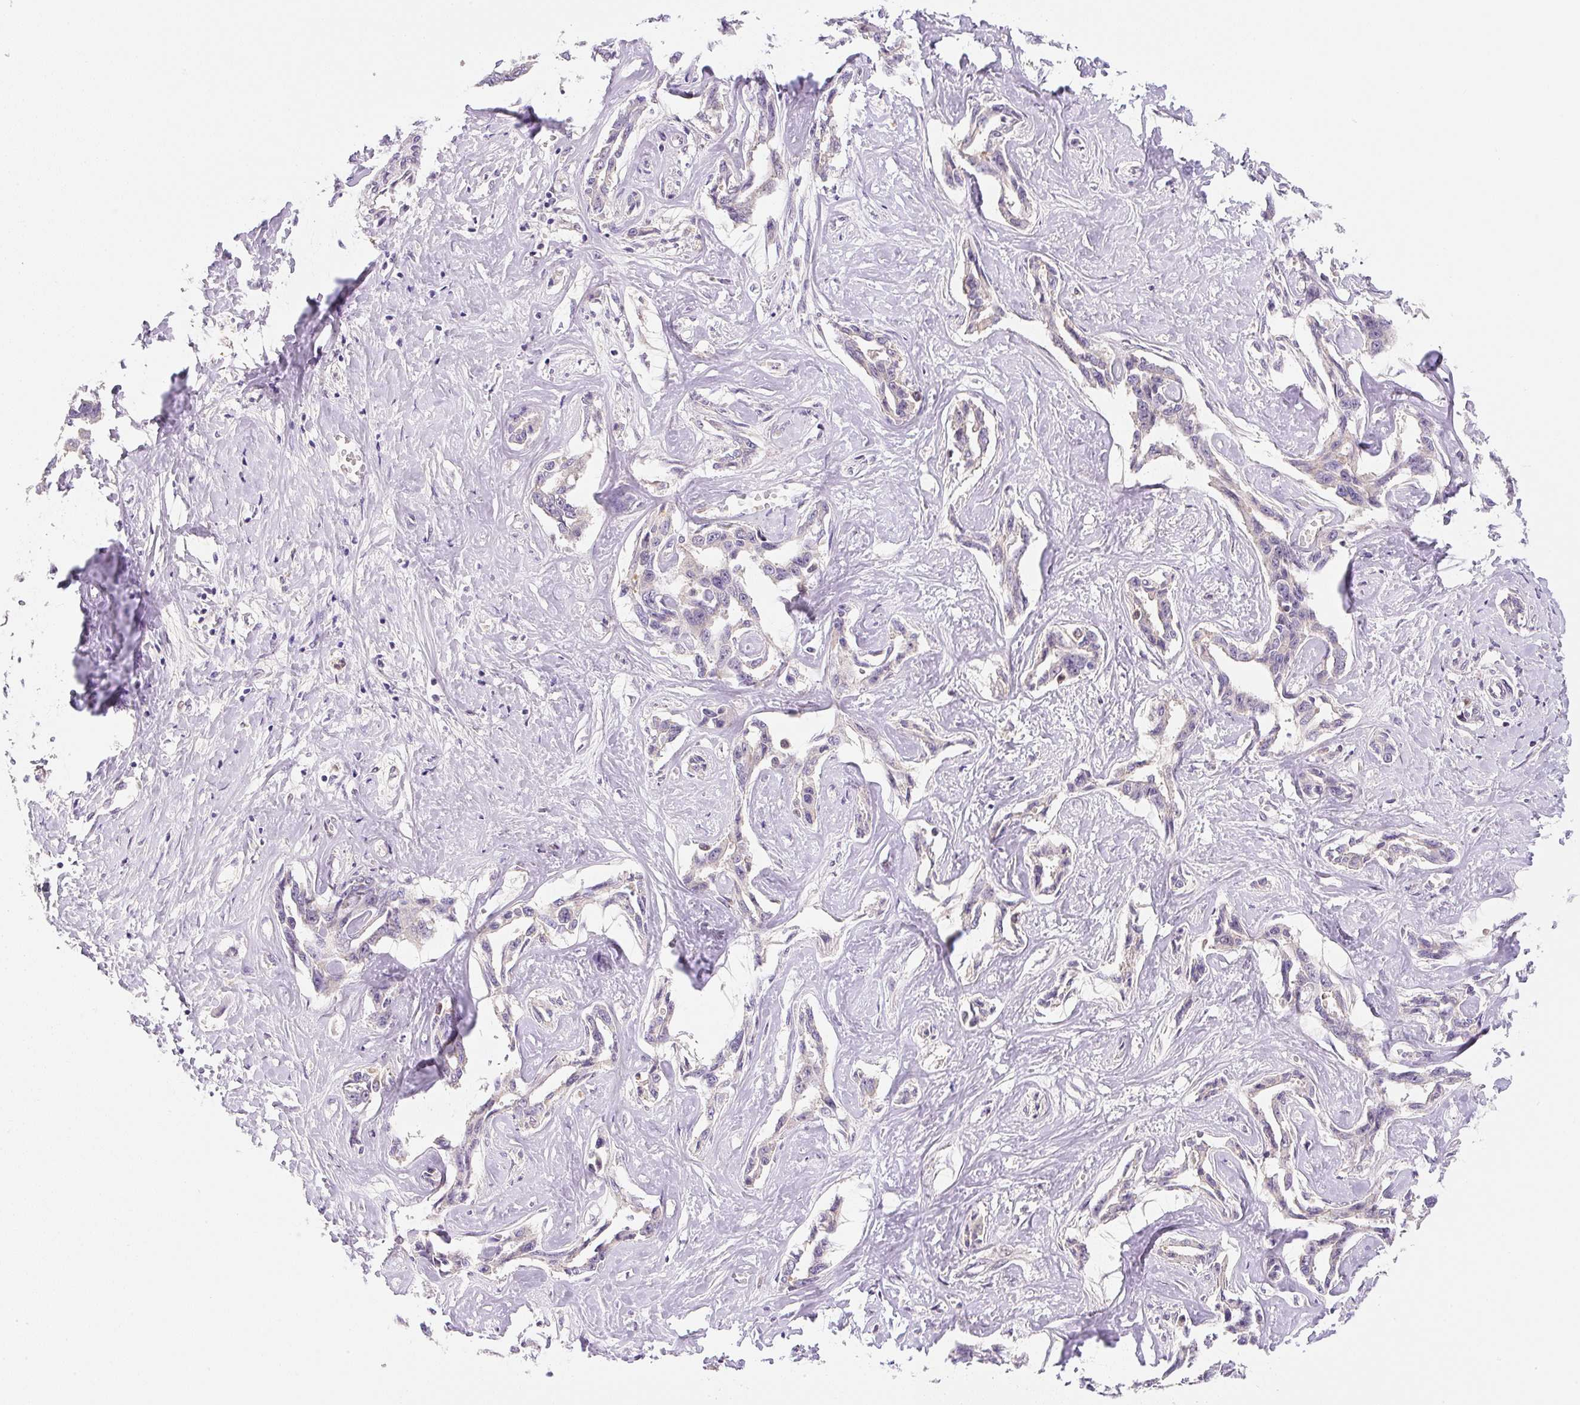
{"staining": {"intensity": "negative", "quantity": "none", "location": "none"}, "tissue": "liver cancer", "cell_type": "Tumor cells", "image_type": "cancer", "snomed": [{"axis": "morphology", "description": "Cholangiocarcinoma"}, {"axis": "topography", "description": "Liver"}], "caption": "A photomicrograph of liver cancer (cholangiocarcinoma) stained for a protein exhibits no brown staining in tumor cells.", "gene": "PLA2G4A", "patient": {"sex": "male", "age": 59}}